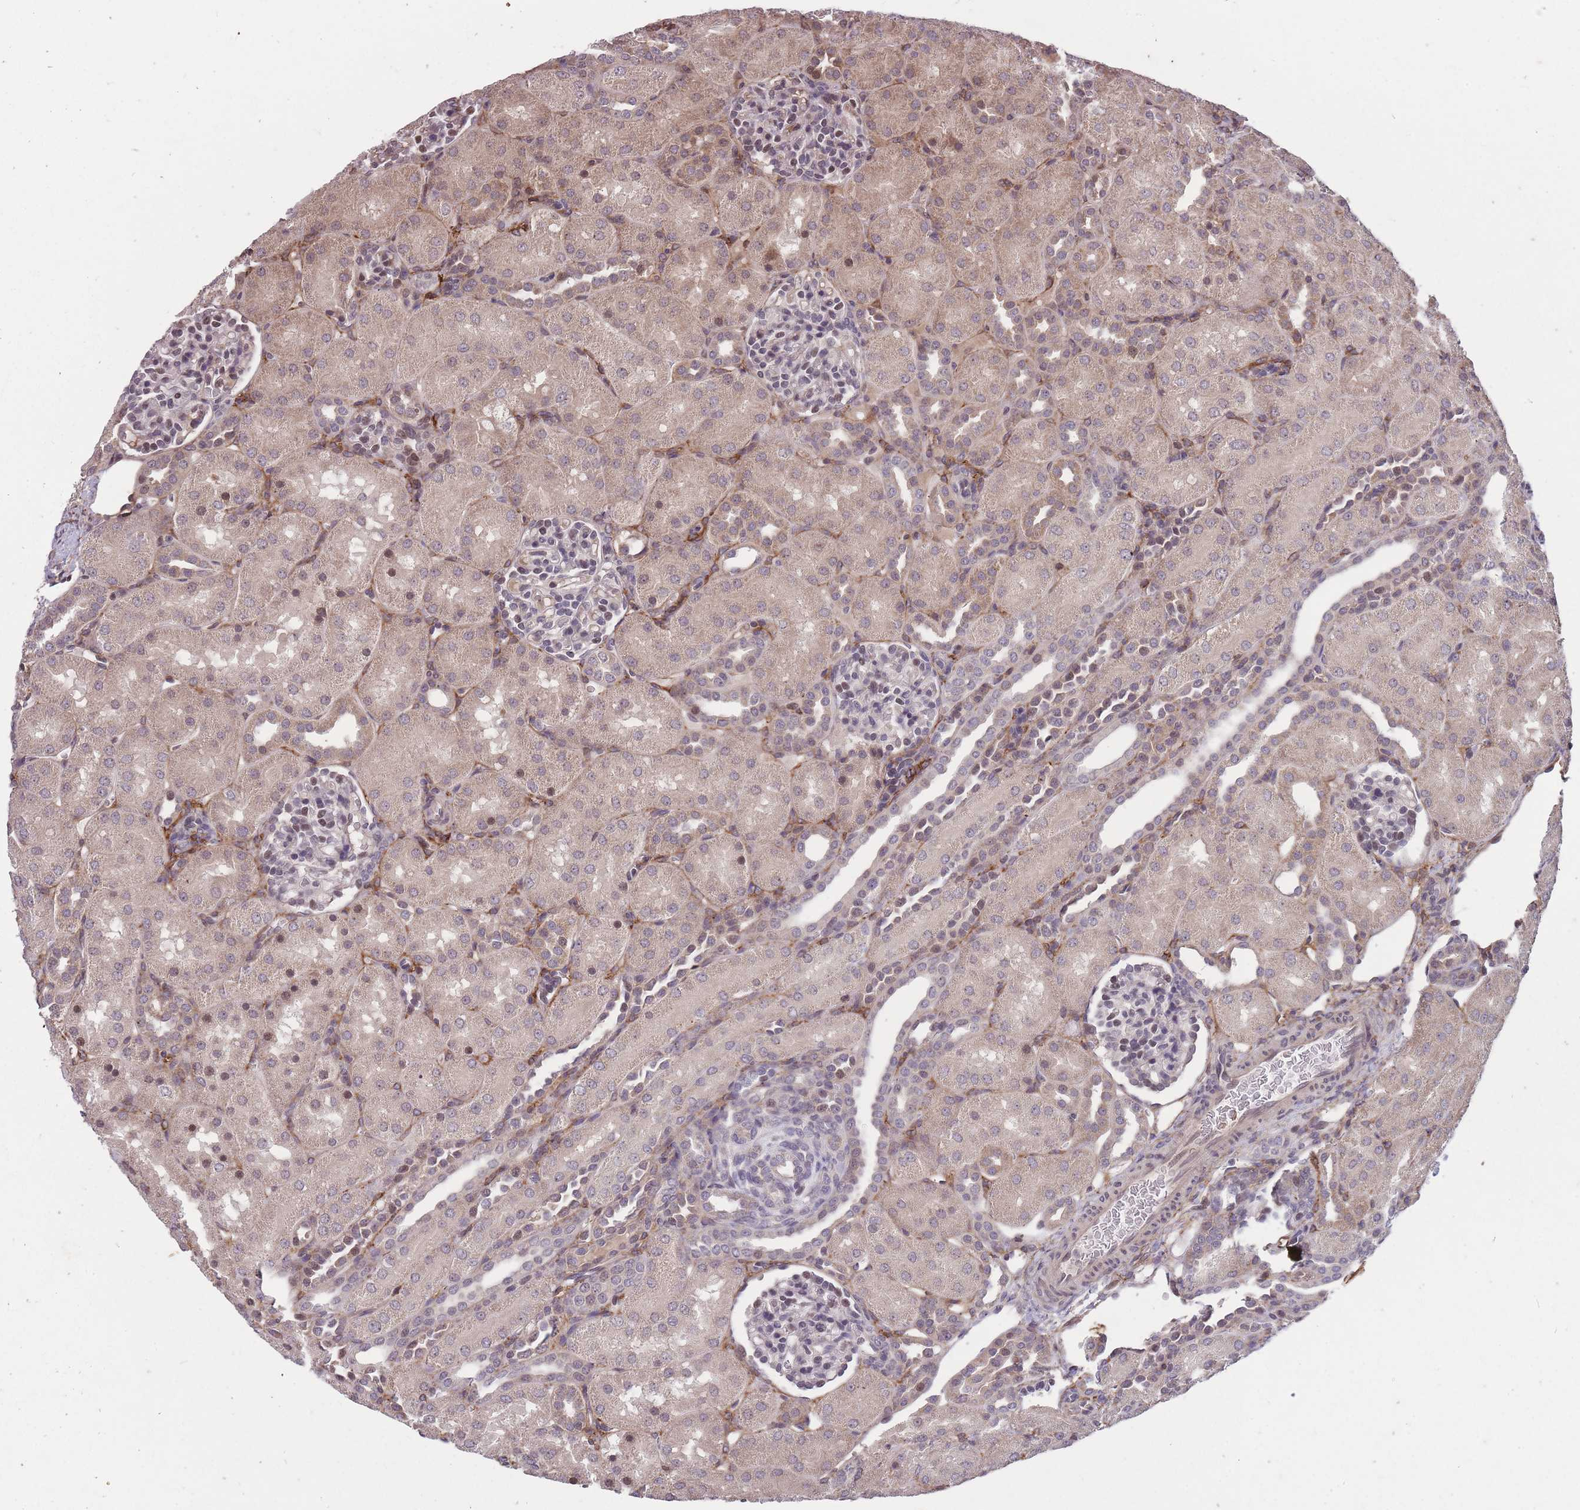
{"staining": {"intensity": "moderate", "quantity": "25%-75%", "location": "nuclear"}, "tissue": "kidney", "cell_type": "Cells in glomeruli", "image_type": "normal", "snomed": [{"axis": "morphology", "description": "Normal tissue, NOS"}, {"axis": "topography", "description": "Kidney"}], "caption": "Moderate nuclear positivity for a protein is seen in approximately 25%-75% of cells in glomeruli of normal kidney using immunohistochemistry.", "gene": "GGT5", "patient": {"sex": "male", "age": 1}}